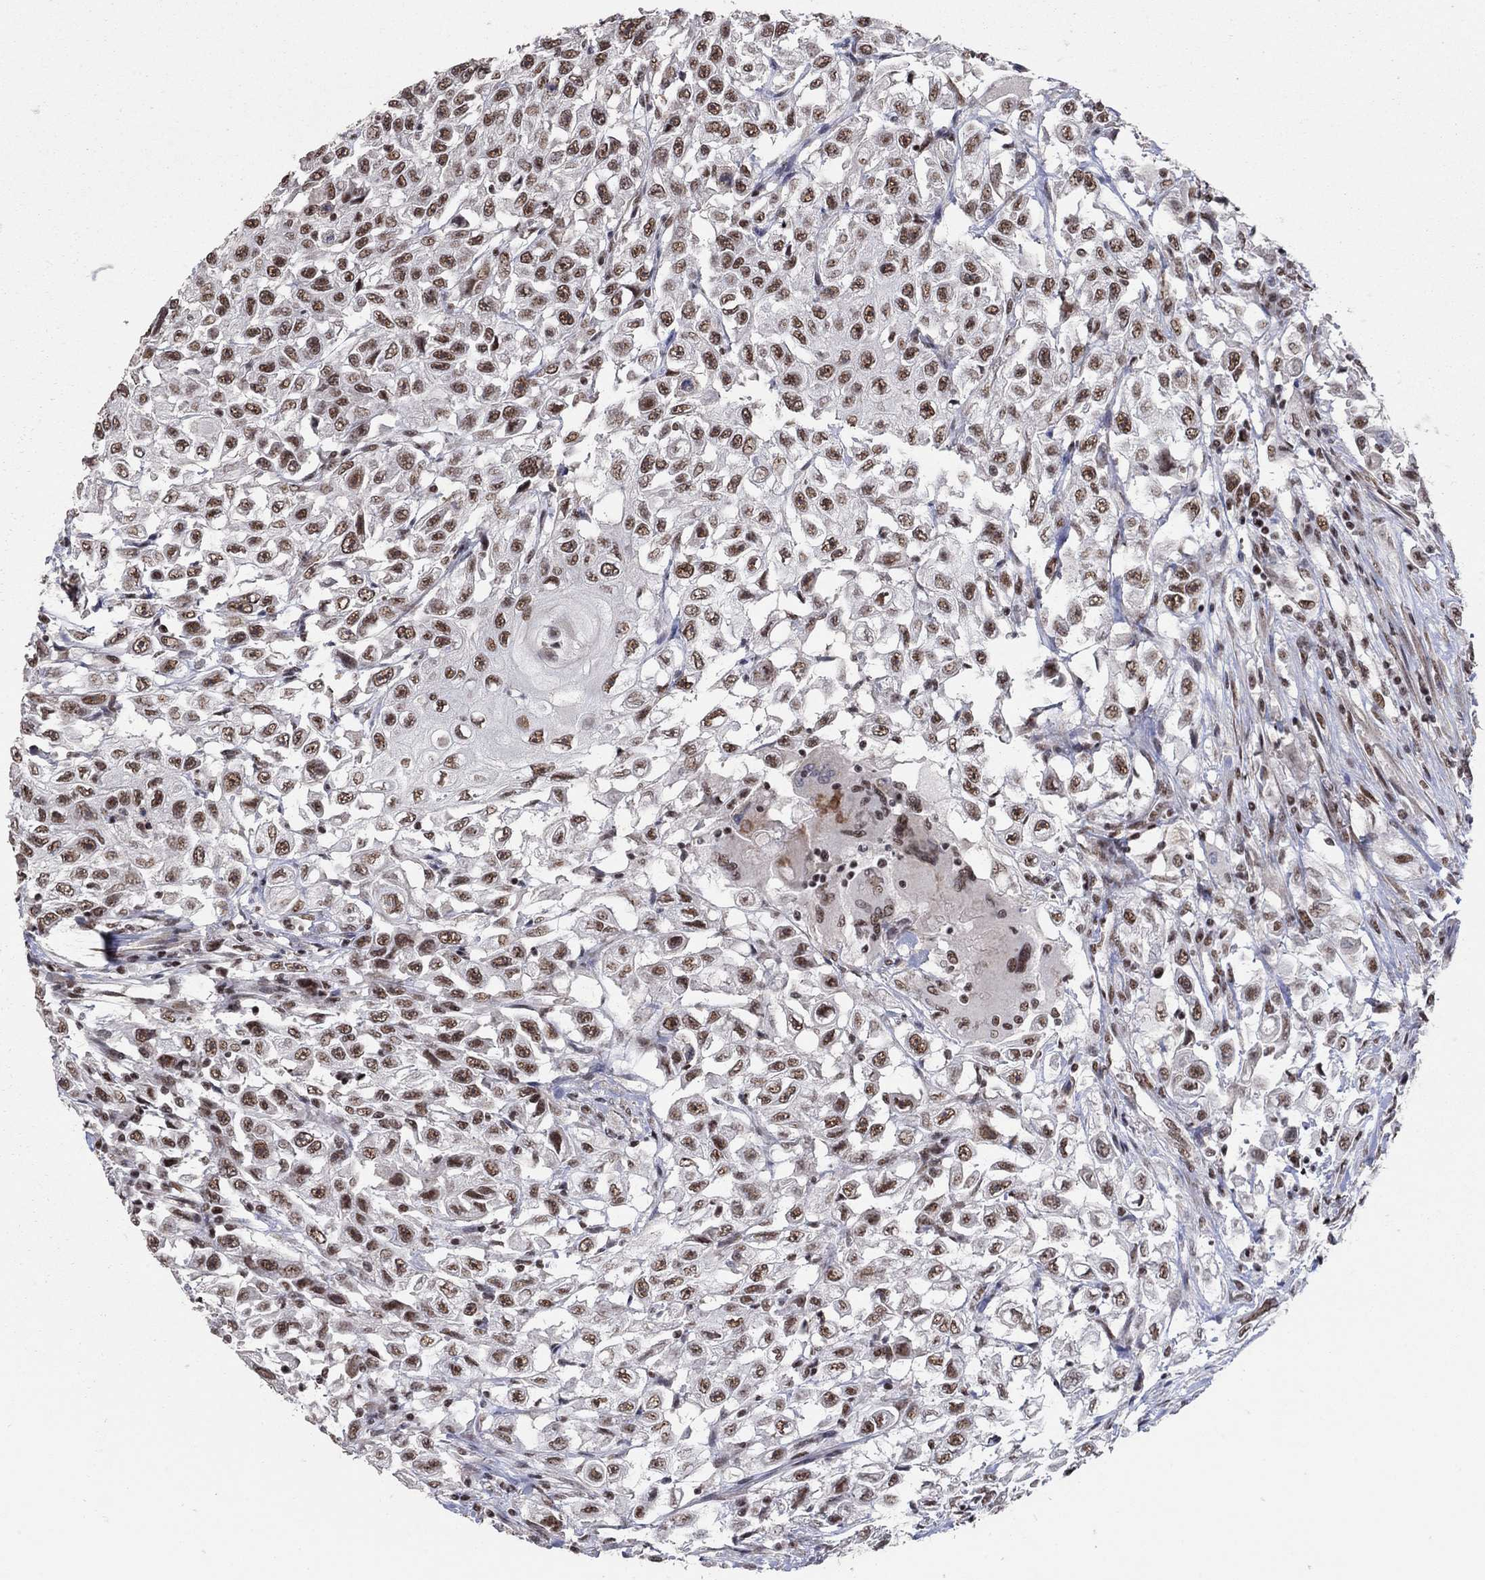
{"staining": {"intensity": "moderate", "quantity": ">75%", "location": "nuclear"}, "tissue": "urothelial cancer", "cell_type": "Tumor cells", "image_type": "cancer", "snomed": [{"axis": "morphology", "description": "Urothelial carcinoma, High grade"}, {"axis": "topography", "description": "Urinary bladder"}], "caption": "Immunohistochemical staining of human urothelial carcinoma (high-grade) reveals moderate nuclear protein expression in approximately >75% of tumor cells.", "gene": "PNISR", "patient": {"sex": "female", "age": 56}}